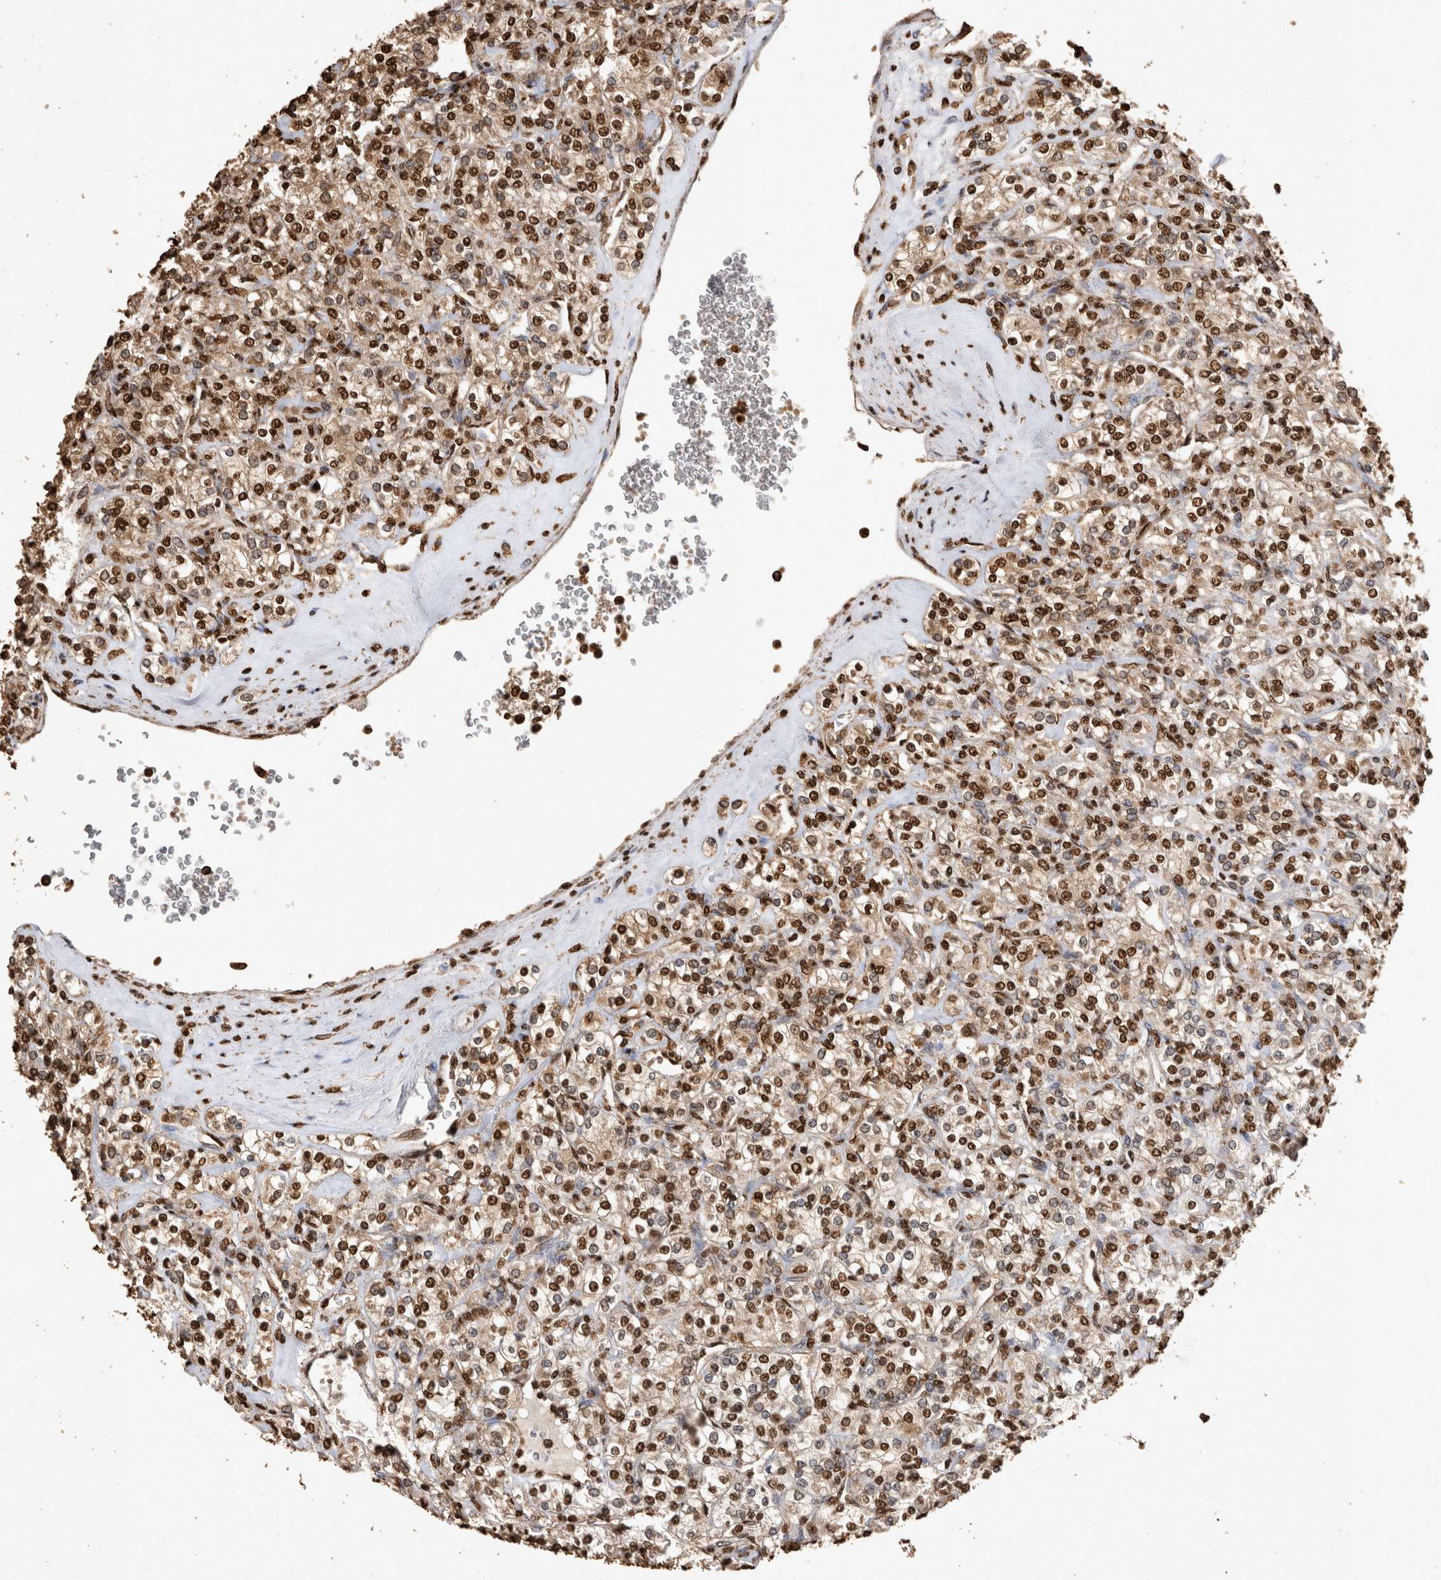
{"staining": {"intensity": "strong", "quantity": ">75%", "location": "cytoplasmic/membranous,nuclear"}, "tissue": "renal cancer", "cell_type": "Tumor cells", "image_type": "cancer", "snomed": [{"axis": "morphology", "description": "Adenocarcinoma, NOS"}, {"axis": "topography", "description": "Kidney"}], "caption": "Strong cytoplasmic/membranous and nuclear positivity is appreciated in approximately >75% of tumor cells in renal cancer.", "gene": "OAS2", "patient": {"sex": "male", "age": 77}}